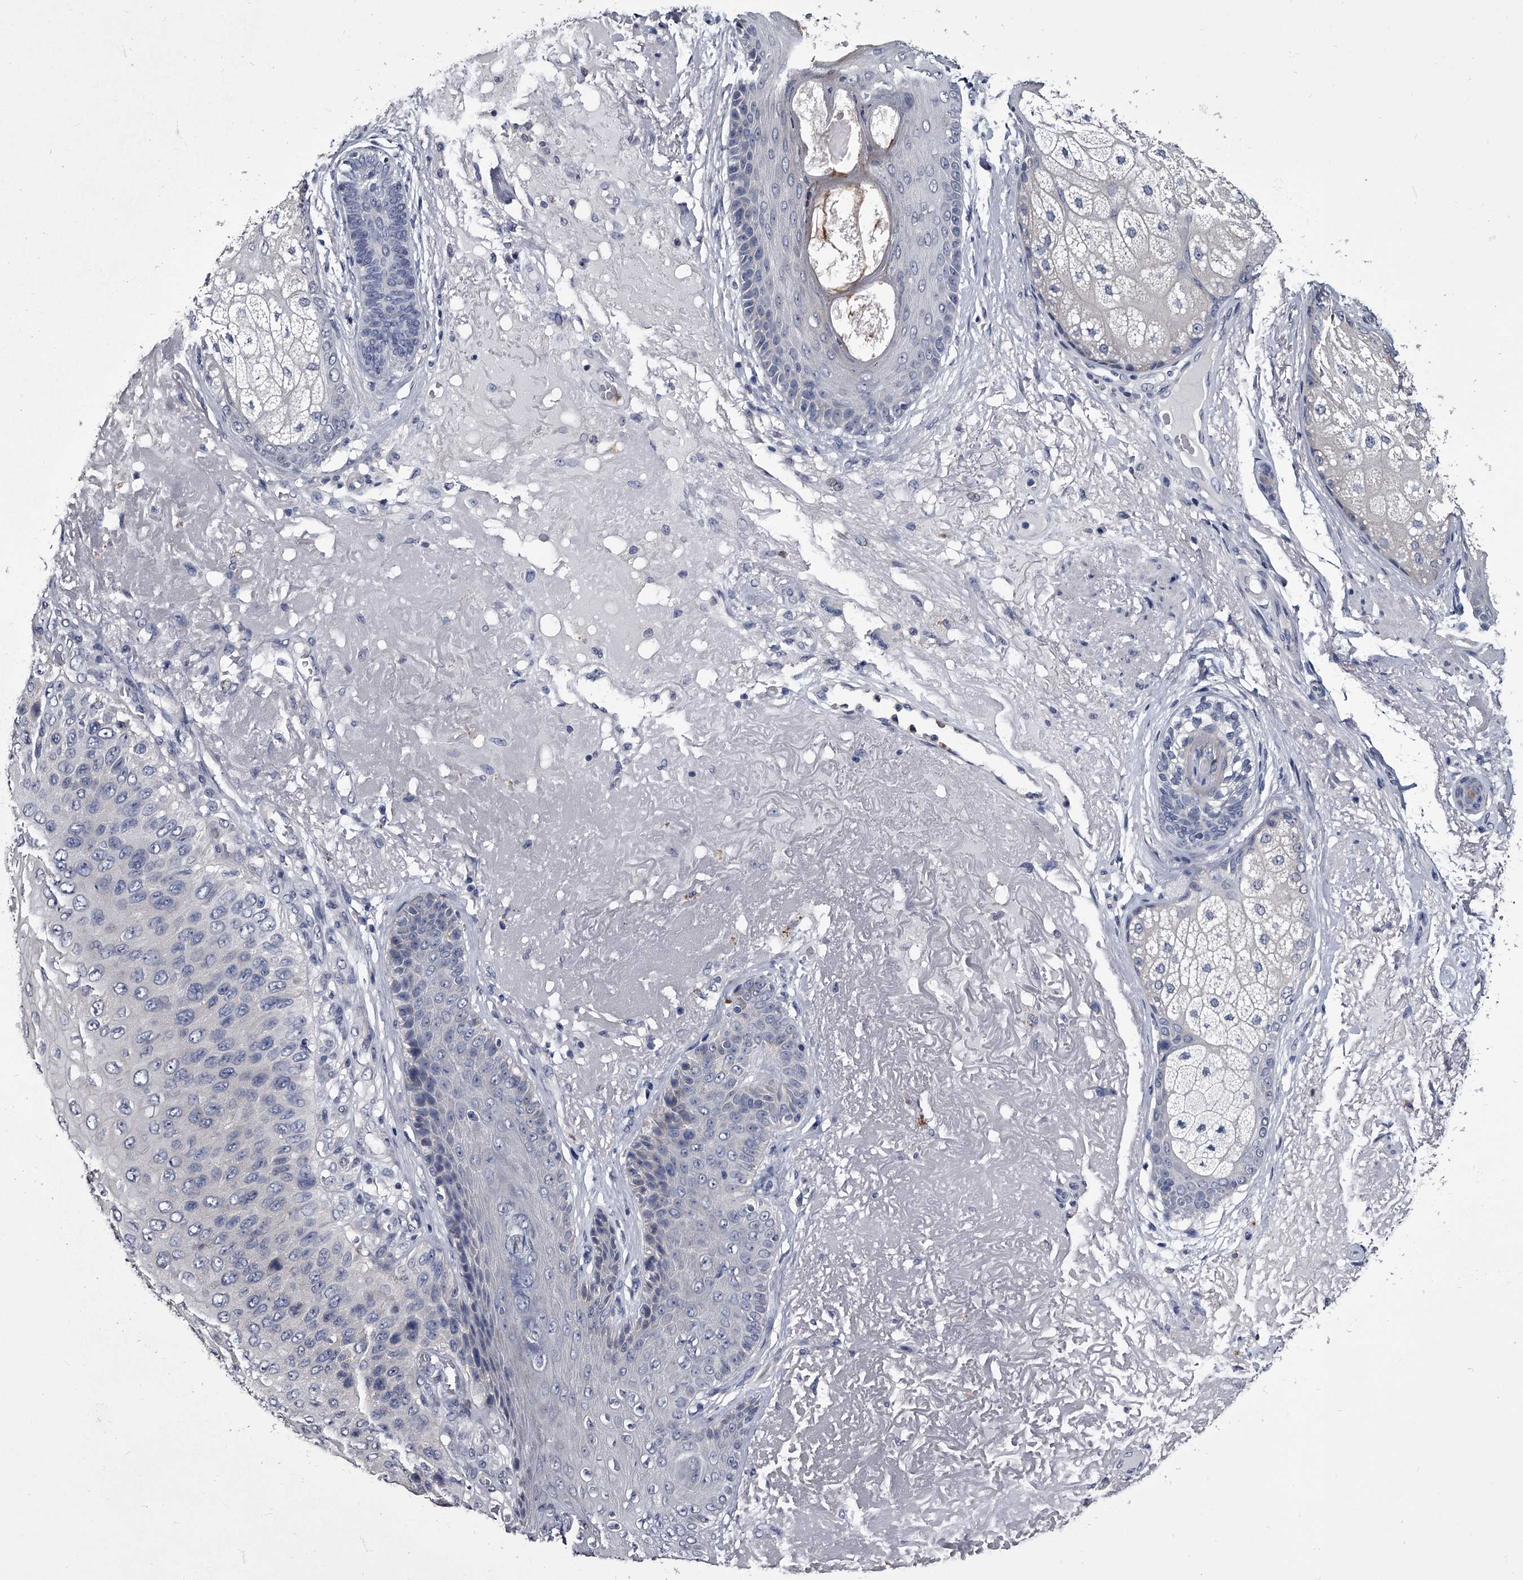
{"staining": {"intensity": "negative", "quantity": "none", "location": "none"}, "tissue": "skin cancer", "cell_type": "Tumor cells", "image_type": "cancer", "snomed": [{"axis": "morphology", "description": "Squamous cell carcinoma, NOS"}, {"axis": "topography", "description": "Skin"}], "caption": "Skin cancer was stained to show a protein in brown. There is no significant staining in tumor cells. (DAB immunohistochemistry (IHC), high magnification).", "gene": "GAPVD1", "patient": {"sex": "female", "age": 88}}